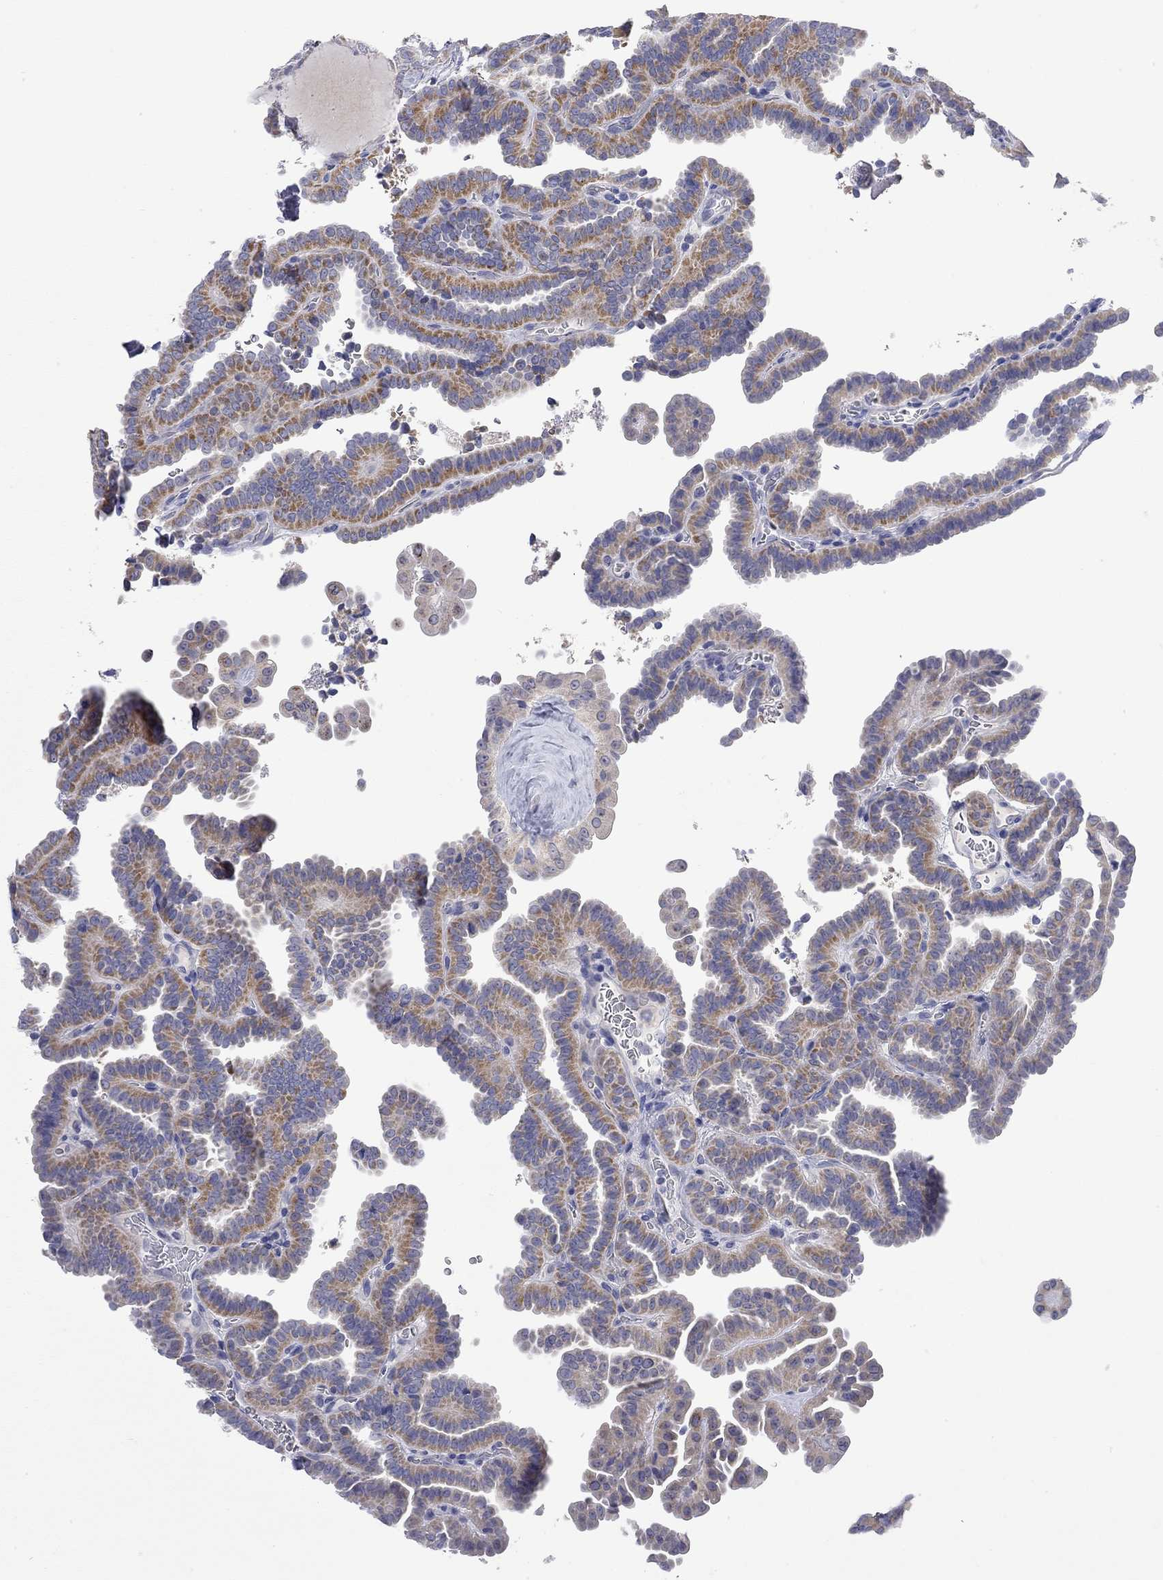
{"staining": {"intensity": "weak", "quantity": ">75%", "location": "cytoplasmic/membranous"}, "tissue": "thyroid cancer", "cell_type": "Tumor cells", "image_type": "cancer", "snomed": [{"axis": "morphology", "description": "Papillary adenocarcinoma, NOS"}, {"axis": "topography", "description": "Thyroid gland"}], "caption": "Immunohistochemistry photomicrograph of neoplastic tissue: thyroid papillary adenocarcinoma stained using immunohistochemistry (IHC) reveals low levels of weak protein expression localized specifically in the cytoplasmic/membranous of tumor cells, appearing as a cytoplasmic/membranous brown color.", "gene": "ABCB4", "patient": {"sex": "female", "age": 39}}